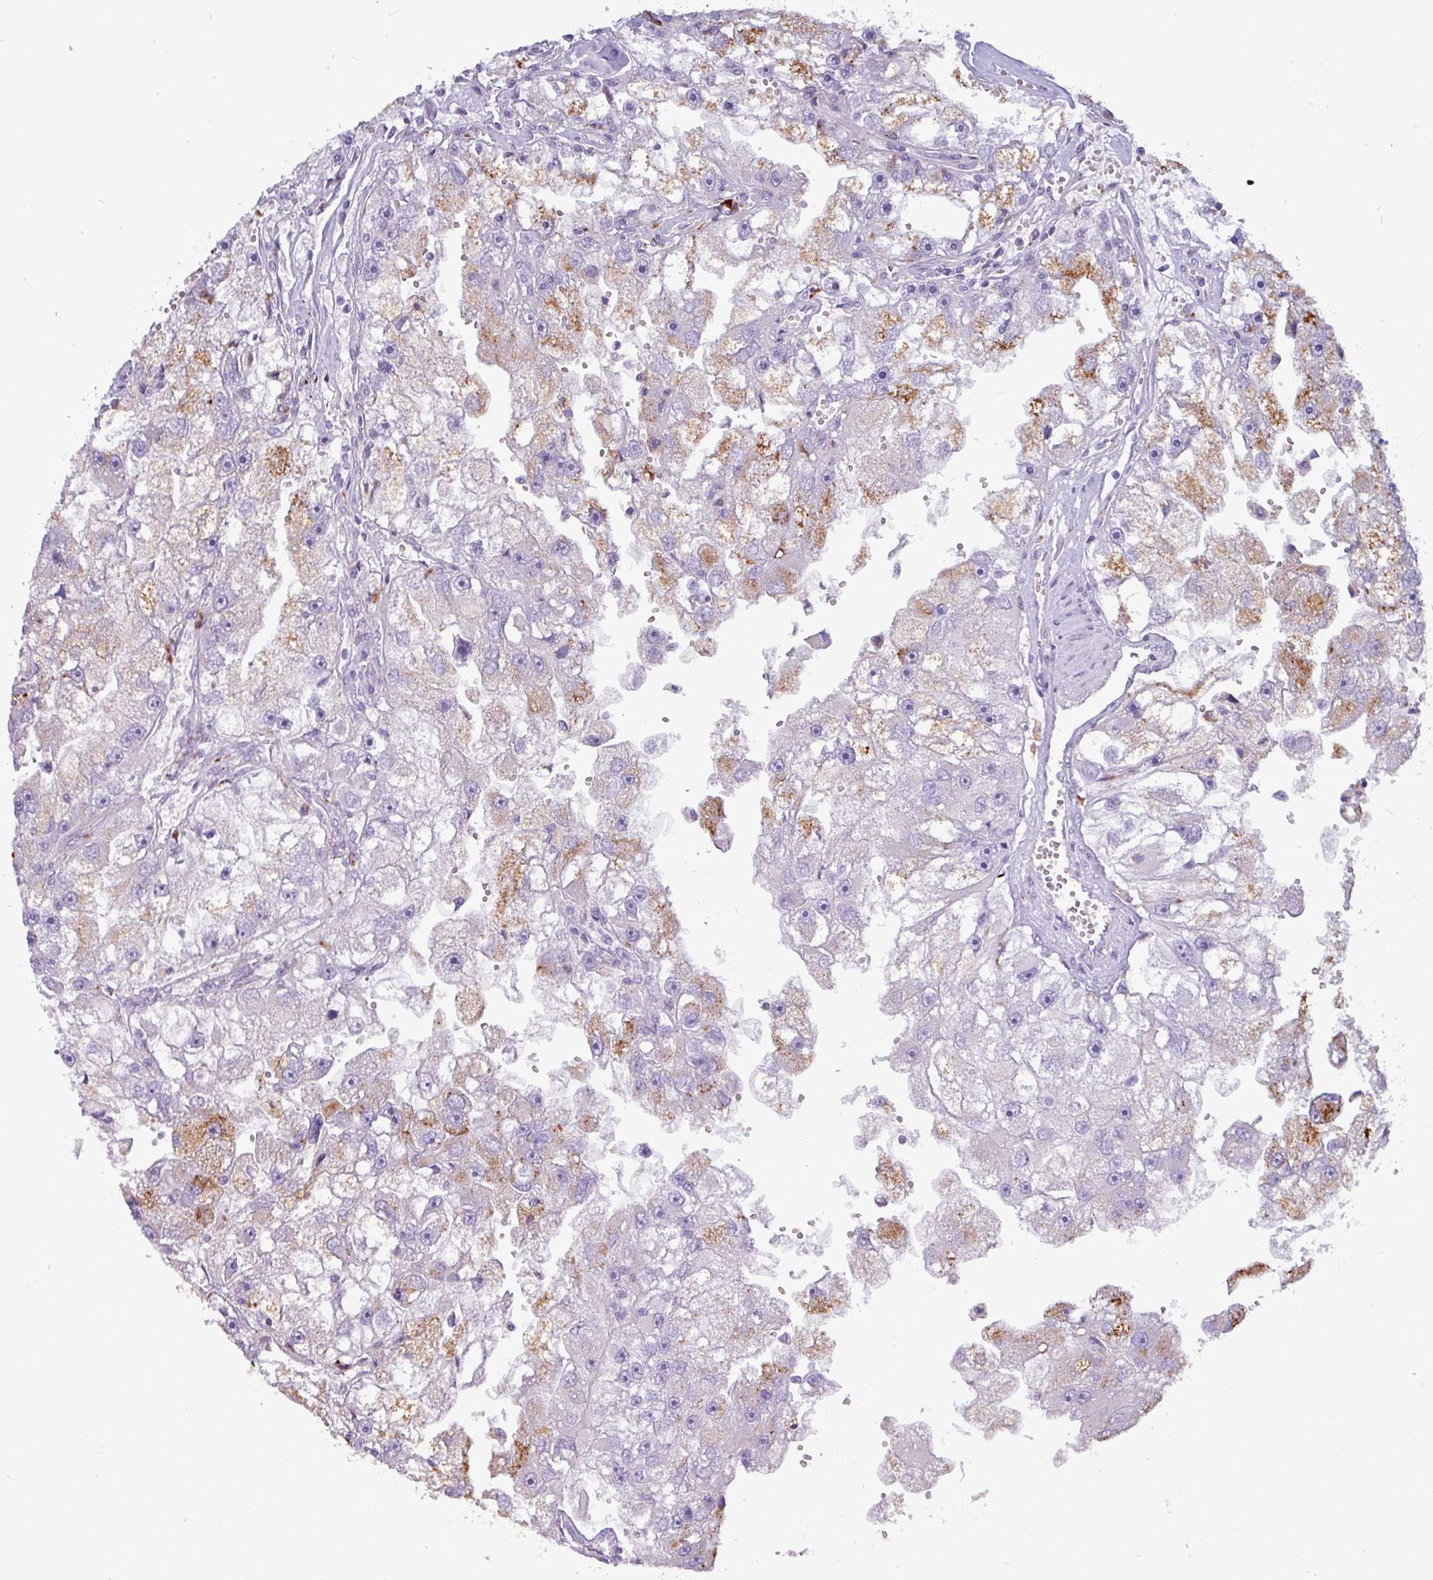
{"staining": {"intensity": "moderate", "quantity": "<25%", "location": "cytoplasmic/membranous"}, "tissue": "renal cancer", "cell_type": "Tumor cells", "image_type": "cancer", "snomed": [{"axis": "morphology", "description": "Adenocarcinoma, NOS"}, {"axis": "topography", "description": "Kidney"}], "caption": "A micrograph of human renal cancer stained for a protein demonstrates moderate cytoplasmic/membranous brown staining in tumor cells.", "gene": "AMIGO2", "patient": {"sex": "male", "age": 63}}